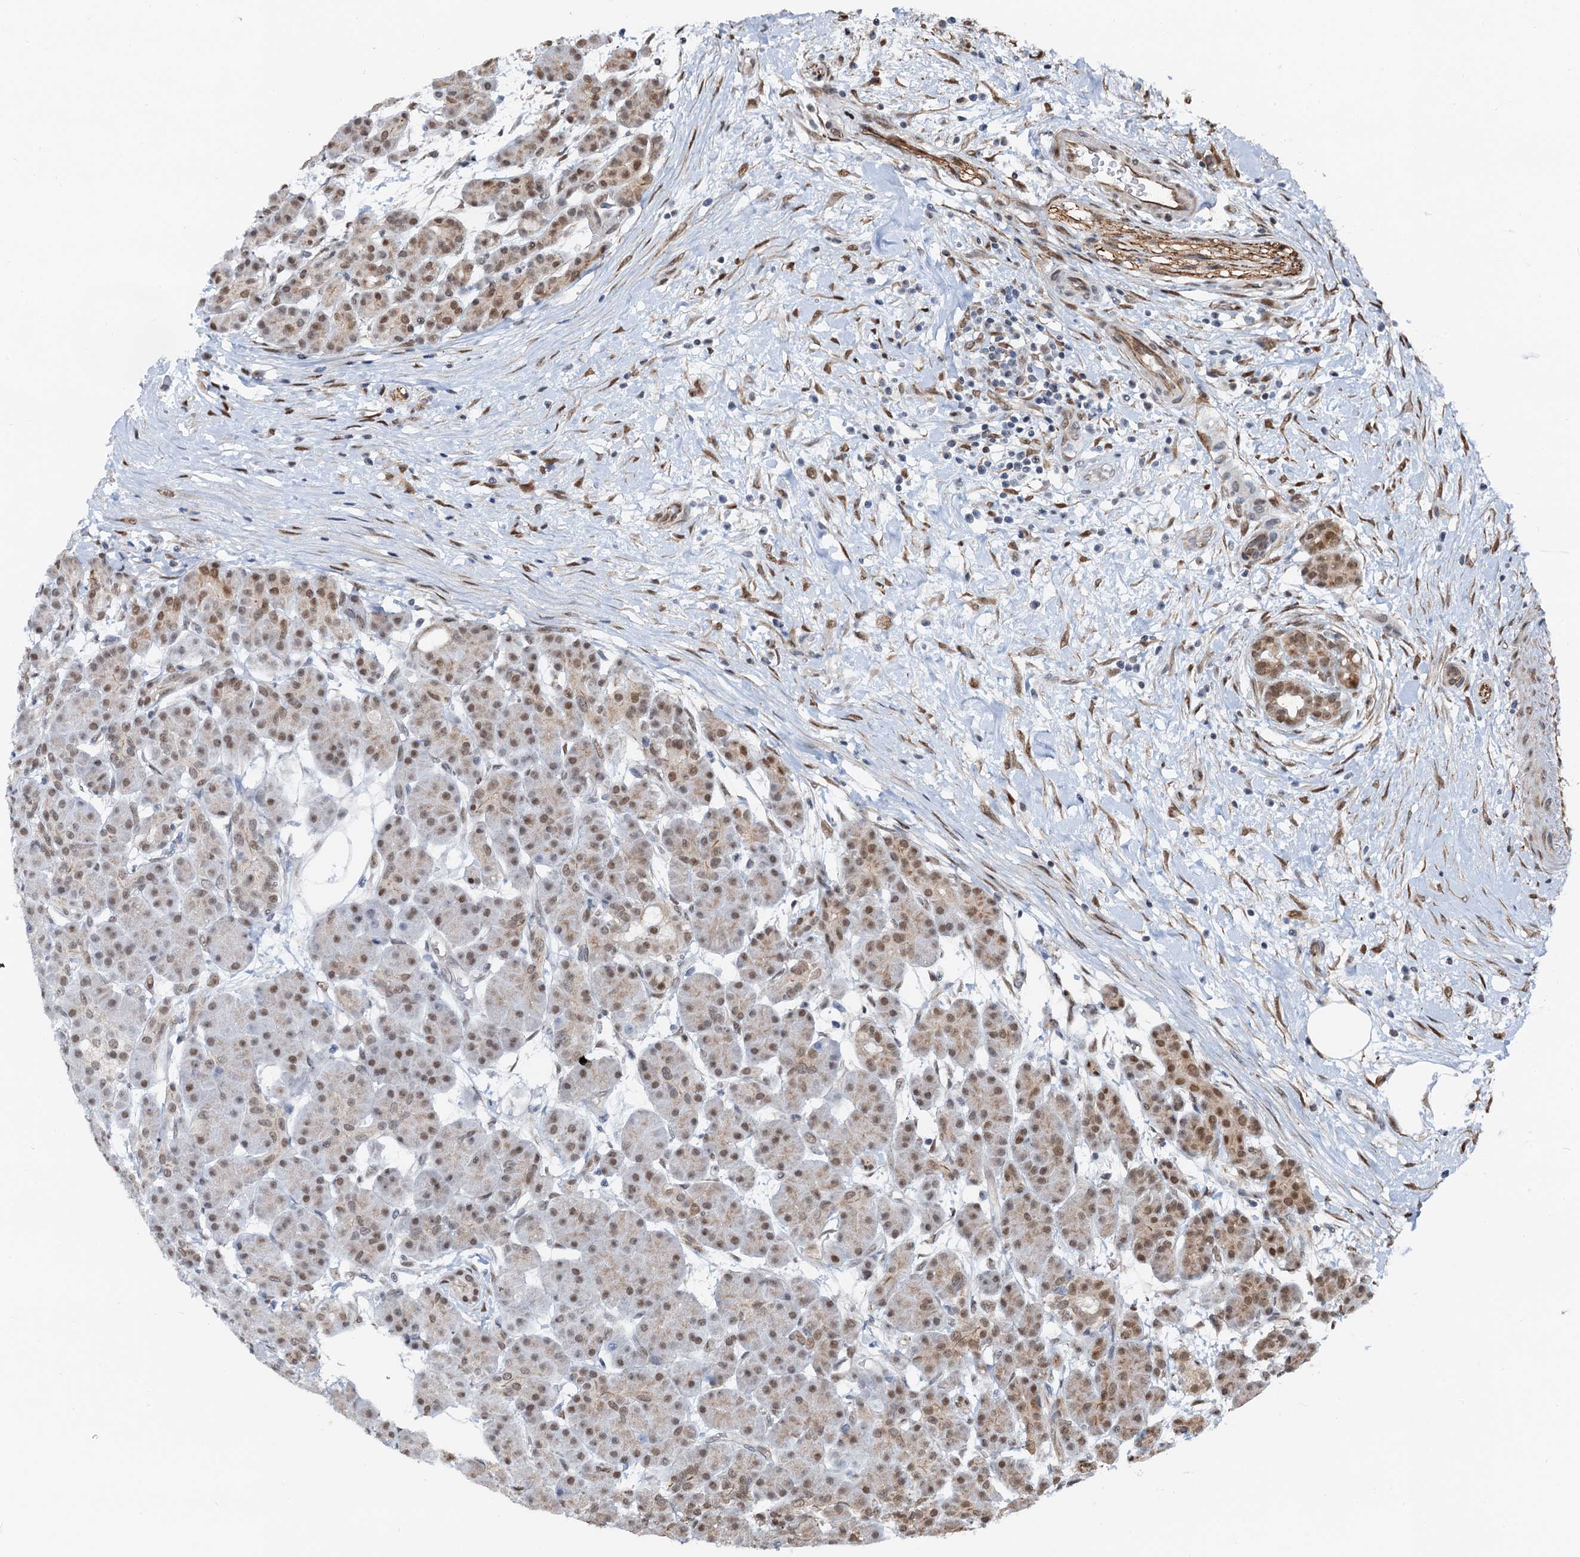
{"staining": {"intensity": "moderate", "quantity": "25%-75%", "location": "nuclear"}, "tissue": "pancreas", "cell_type": "Exocrine glandular cells", "image_type": "normal", "snomed": [{"axis": "morphology", "description": "Normal tissue, NOS"}, {"axis": "topography", "description": "Pancreas"}], "caption": "Protein analysis of benign pancreas exhibits moderate nuclear expression in approximately 25%-75% of exocrine glandular cells.", "gene": "CFDP1", "patient": {"sex": "male", "age": 63}}